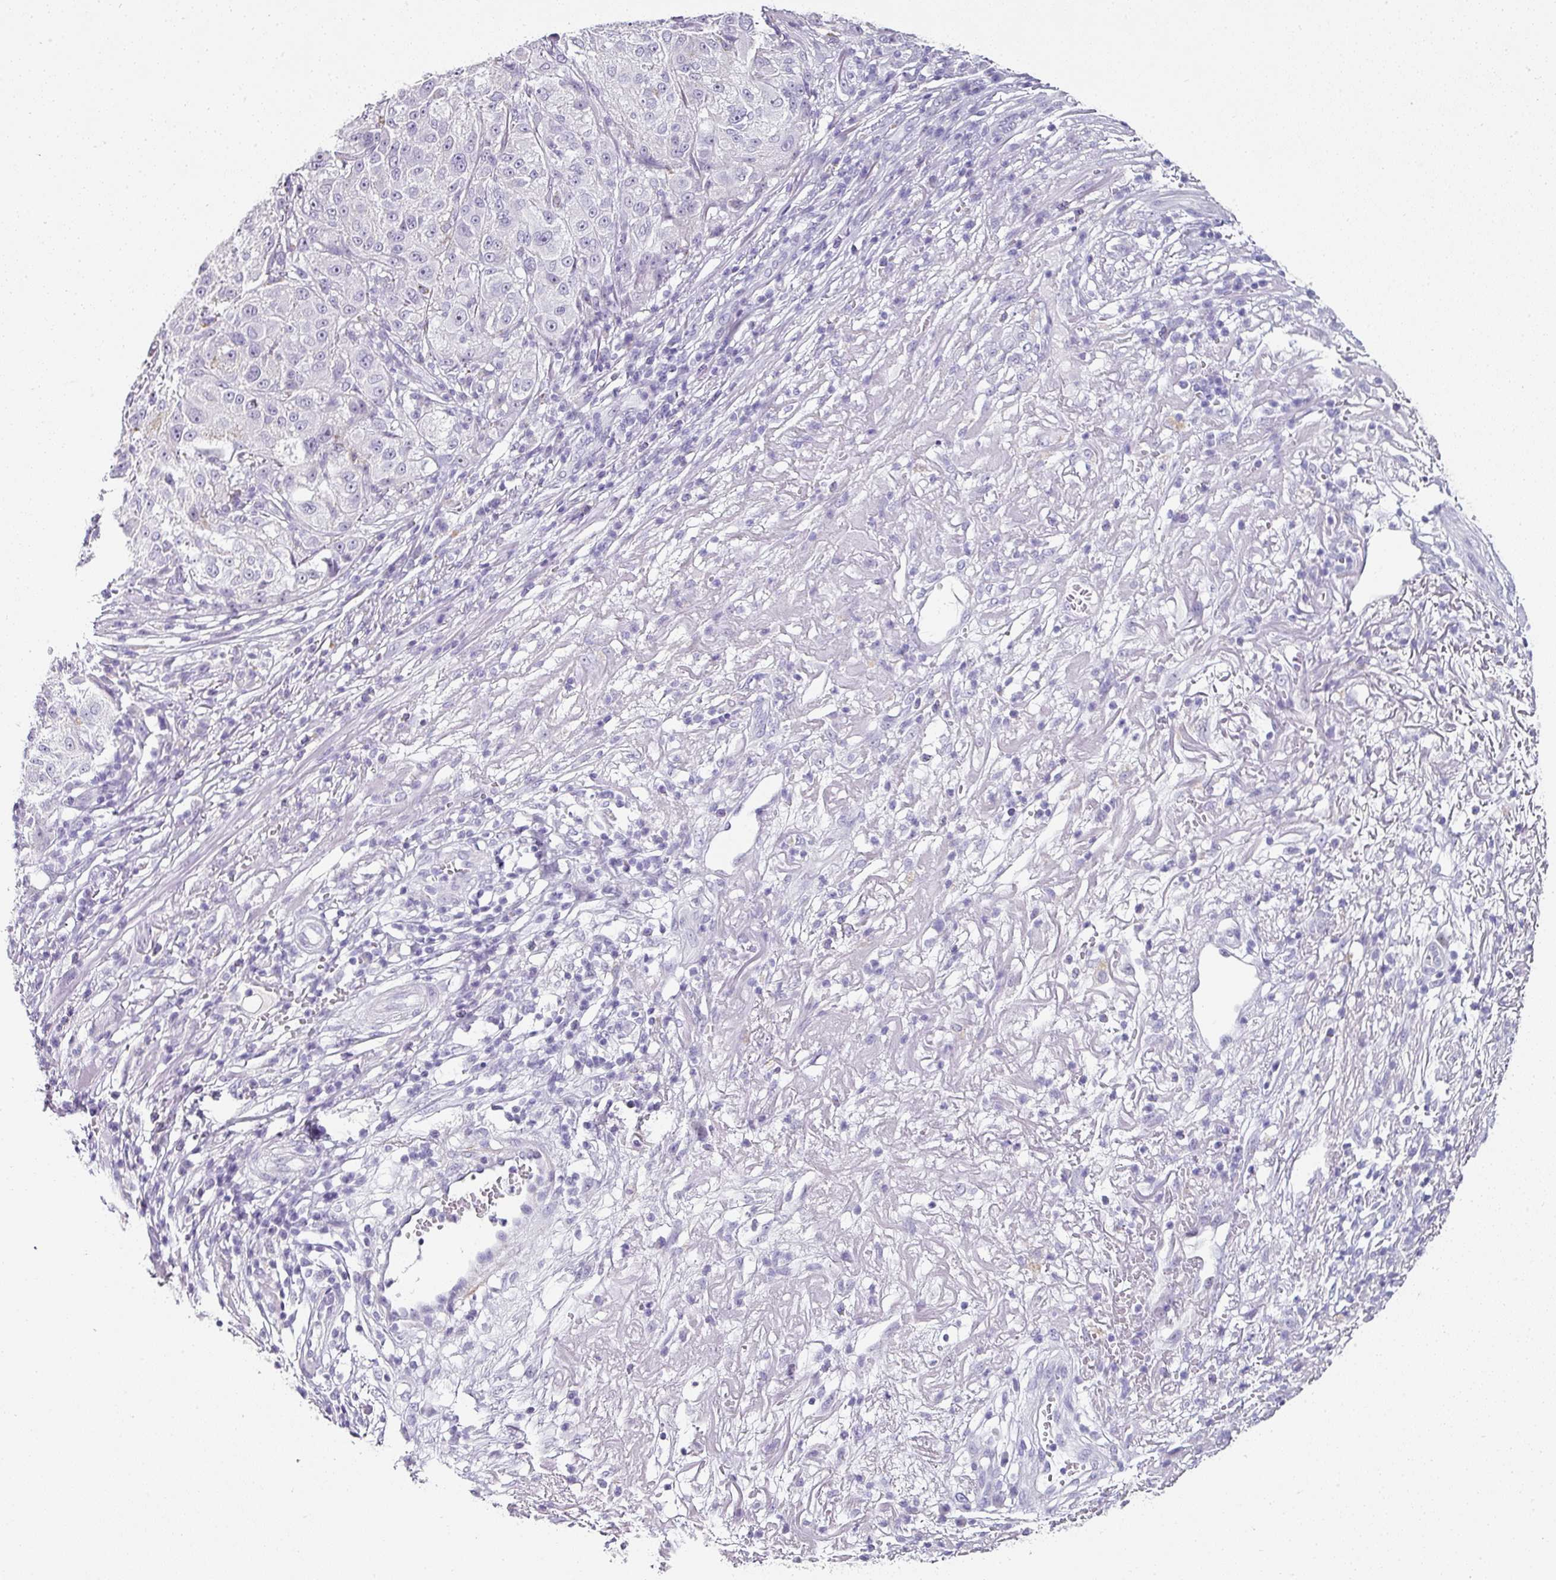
{"staining": {"intensity": "negative", "quantity": "none", "location": "none"}, "tissue": "melanoma", "cell_type": "Tumor cells", "image_type": "cancer", "snomed": [{"axis": "morphology", "description": "Necrosis, NOS"}, {"axis": "morphology", "description": "Malignant melanoma, NOS"}, {"axis": "topography", "description": "Skin"}], "caption": "Melanoma stained for a protein using immunohistochemistry exhibits no staining tumor cells.", "gene": "TRA2A", "patient": {"sex": "female", "age": 87}}